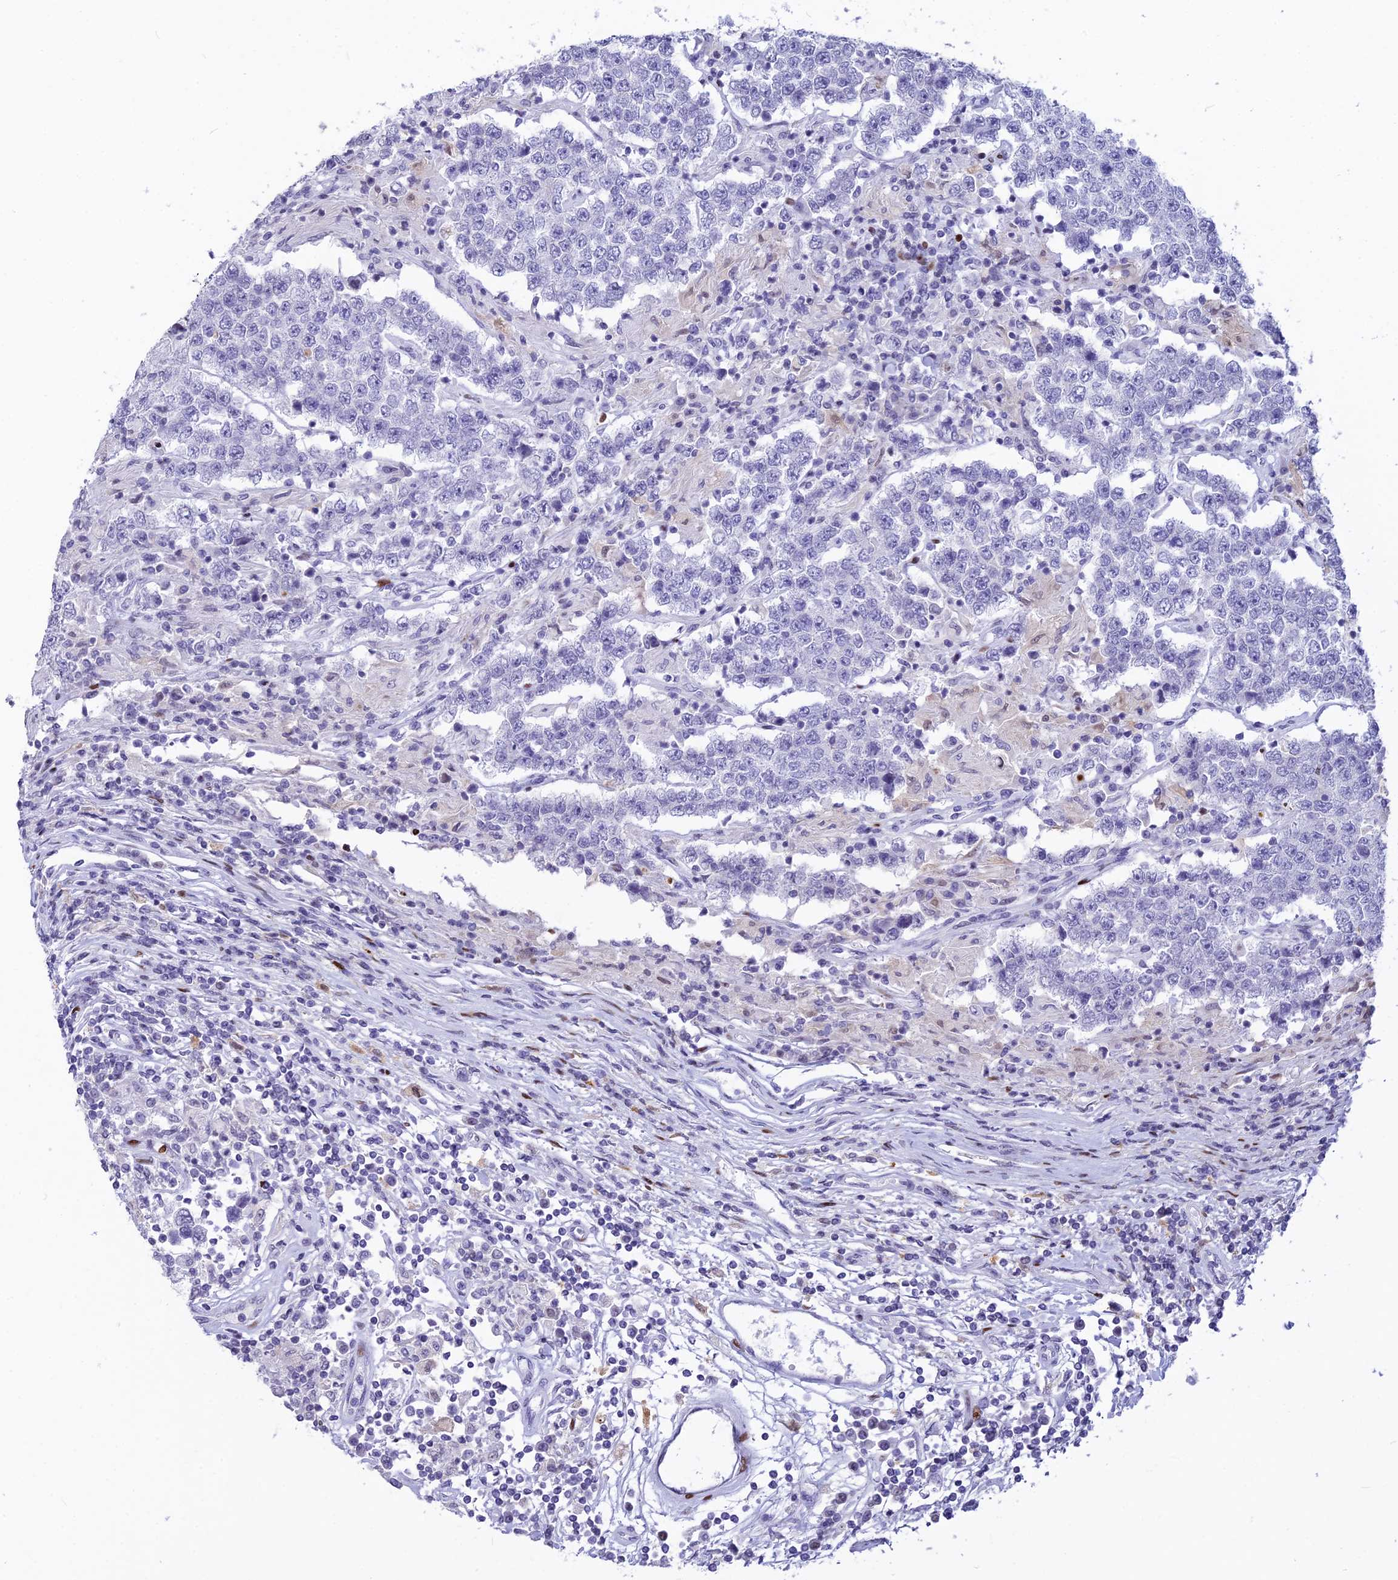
{"staining": {"intensity": "negative", "quantity": "none", "location": "none"}, "tissue": "testis cancer", "cell_type": "Tumor cells", "image_type": "cancer", "snomed": [{"axis": "morphology", "description": "Normal tissue, NOS"}, {"axis": "morphology", "description": "Urothelial carcinoma, High grade"}, {"axis": "morphology", "description": "Seminoma, NOS"}, {"axis": "morphology", "description": "Carcinoma, Embryonal, NOS"}, {"axis": "topography", "description": "Urinary bladder"}, {"axis": "topography", "description": "Testis"}], "caption": "High power microscopy micrograph of an IHC image of testis cancer, revealing no significant staining in tumor cells. (DAB (3,3'-diaminobenzidine) immunohistochemistry (IHC), high magnification).", "gene": "PRPS1", "patient": {"sex": "male", "age": 41}}